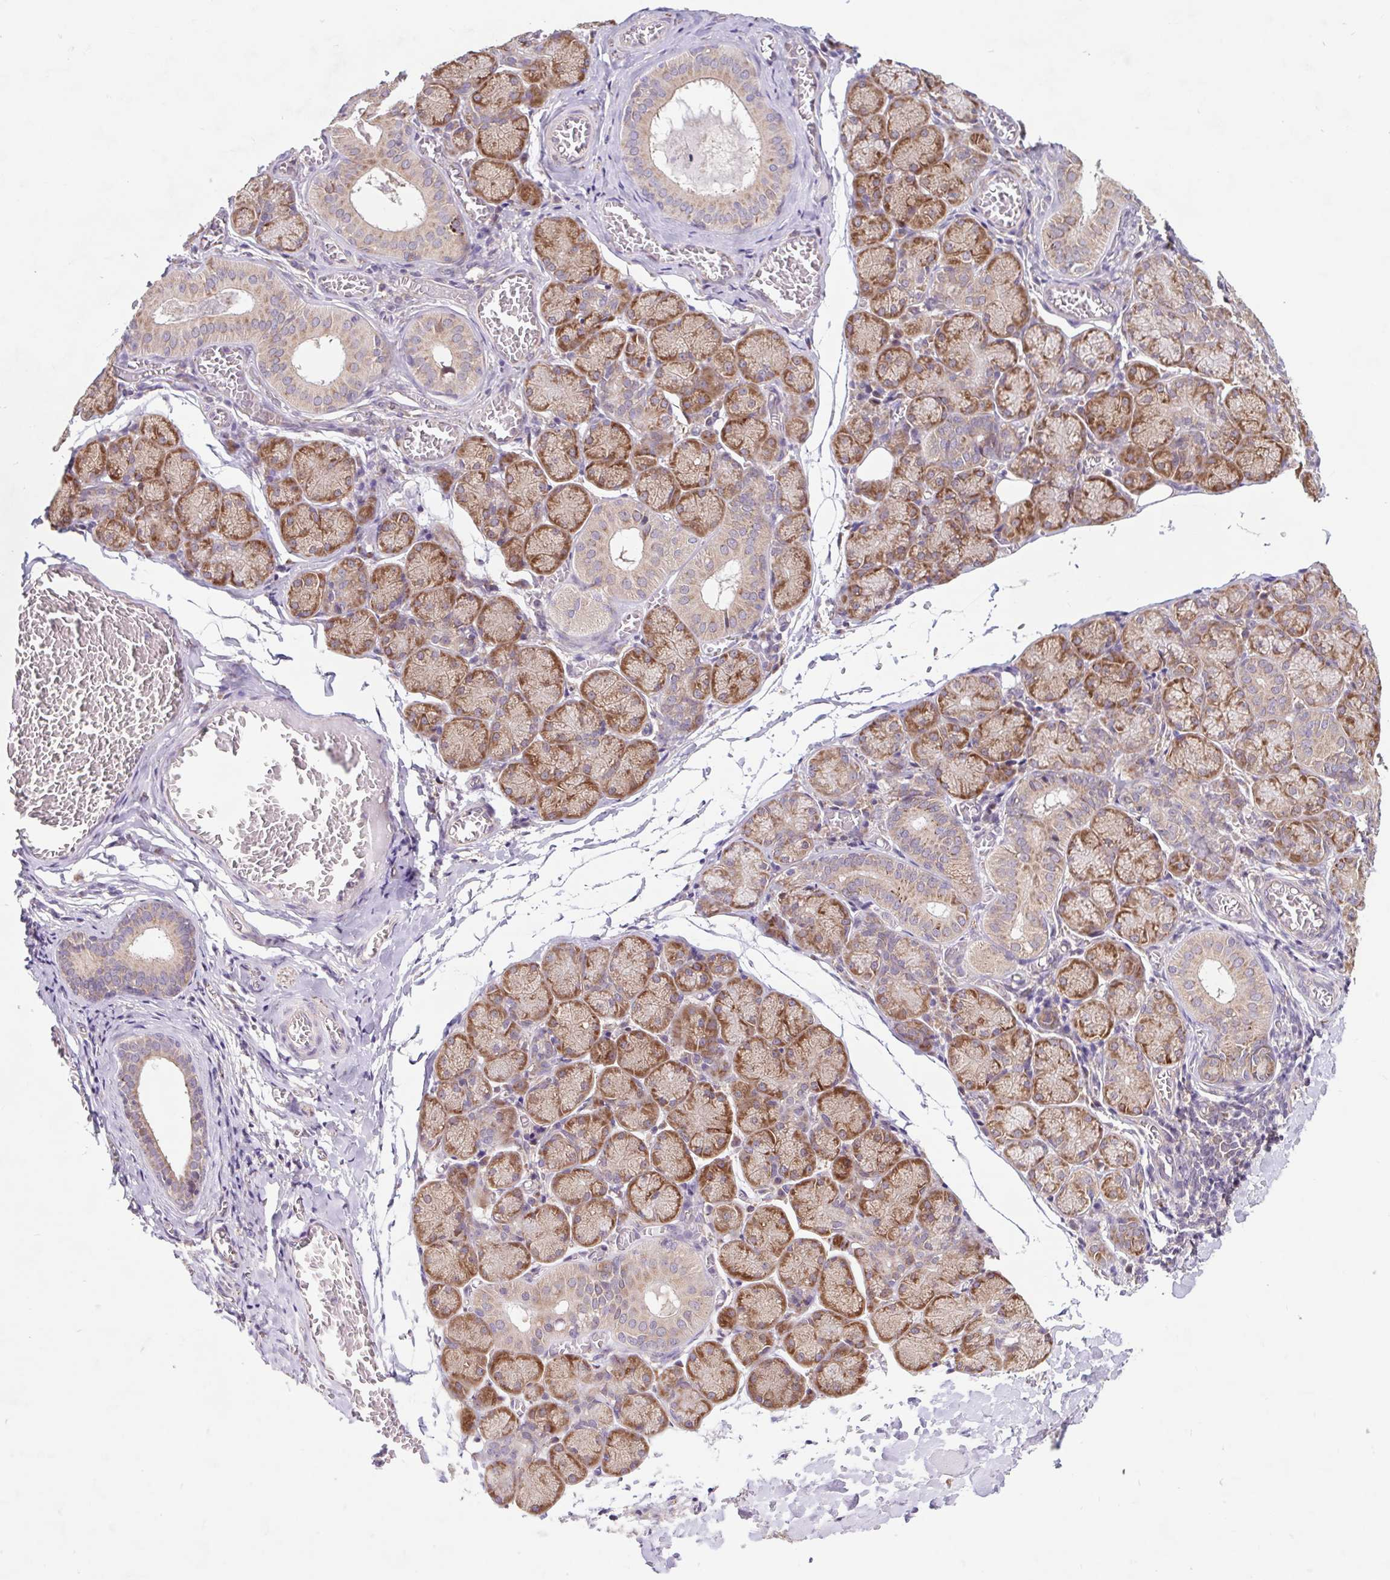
{"staining": {"intensity": "moderate", "quantity": "25%-75%", "location": "cytoplasmic/membranous"}, "tissue": "salivary gland", "cell_type": "Glandular cells", "image_type": "normal", "snomed": [{"axis": "morphology", "description": "Normal tissue, NOS"}, {"axis": "topography", "description": "Salivary gland"}], "caption": "Brown immunohistochemical staining in unremarkable salivary gland displays moderate cytoplasmic/membranous positivity in approximately 25%-75% of glandular cells. (DAB IHC with brightfield microscopy, high magnification).", "gene": "HFE", "patient": {"sex": "female", "age": 24}}